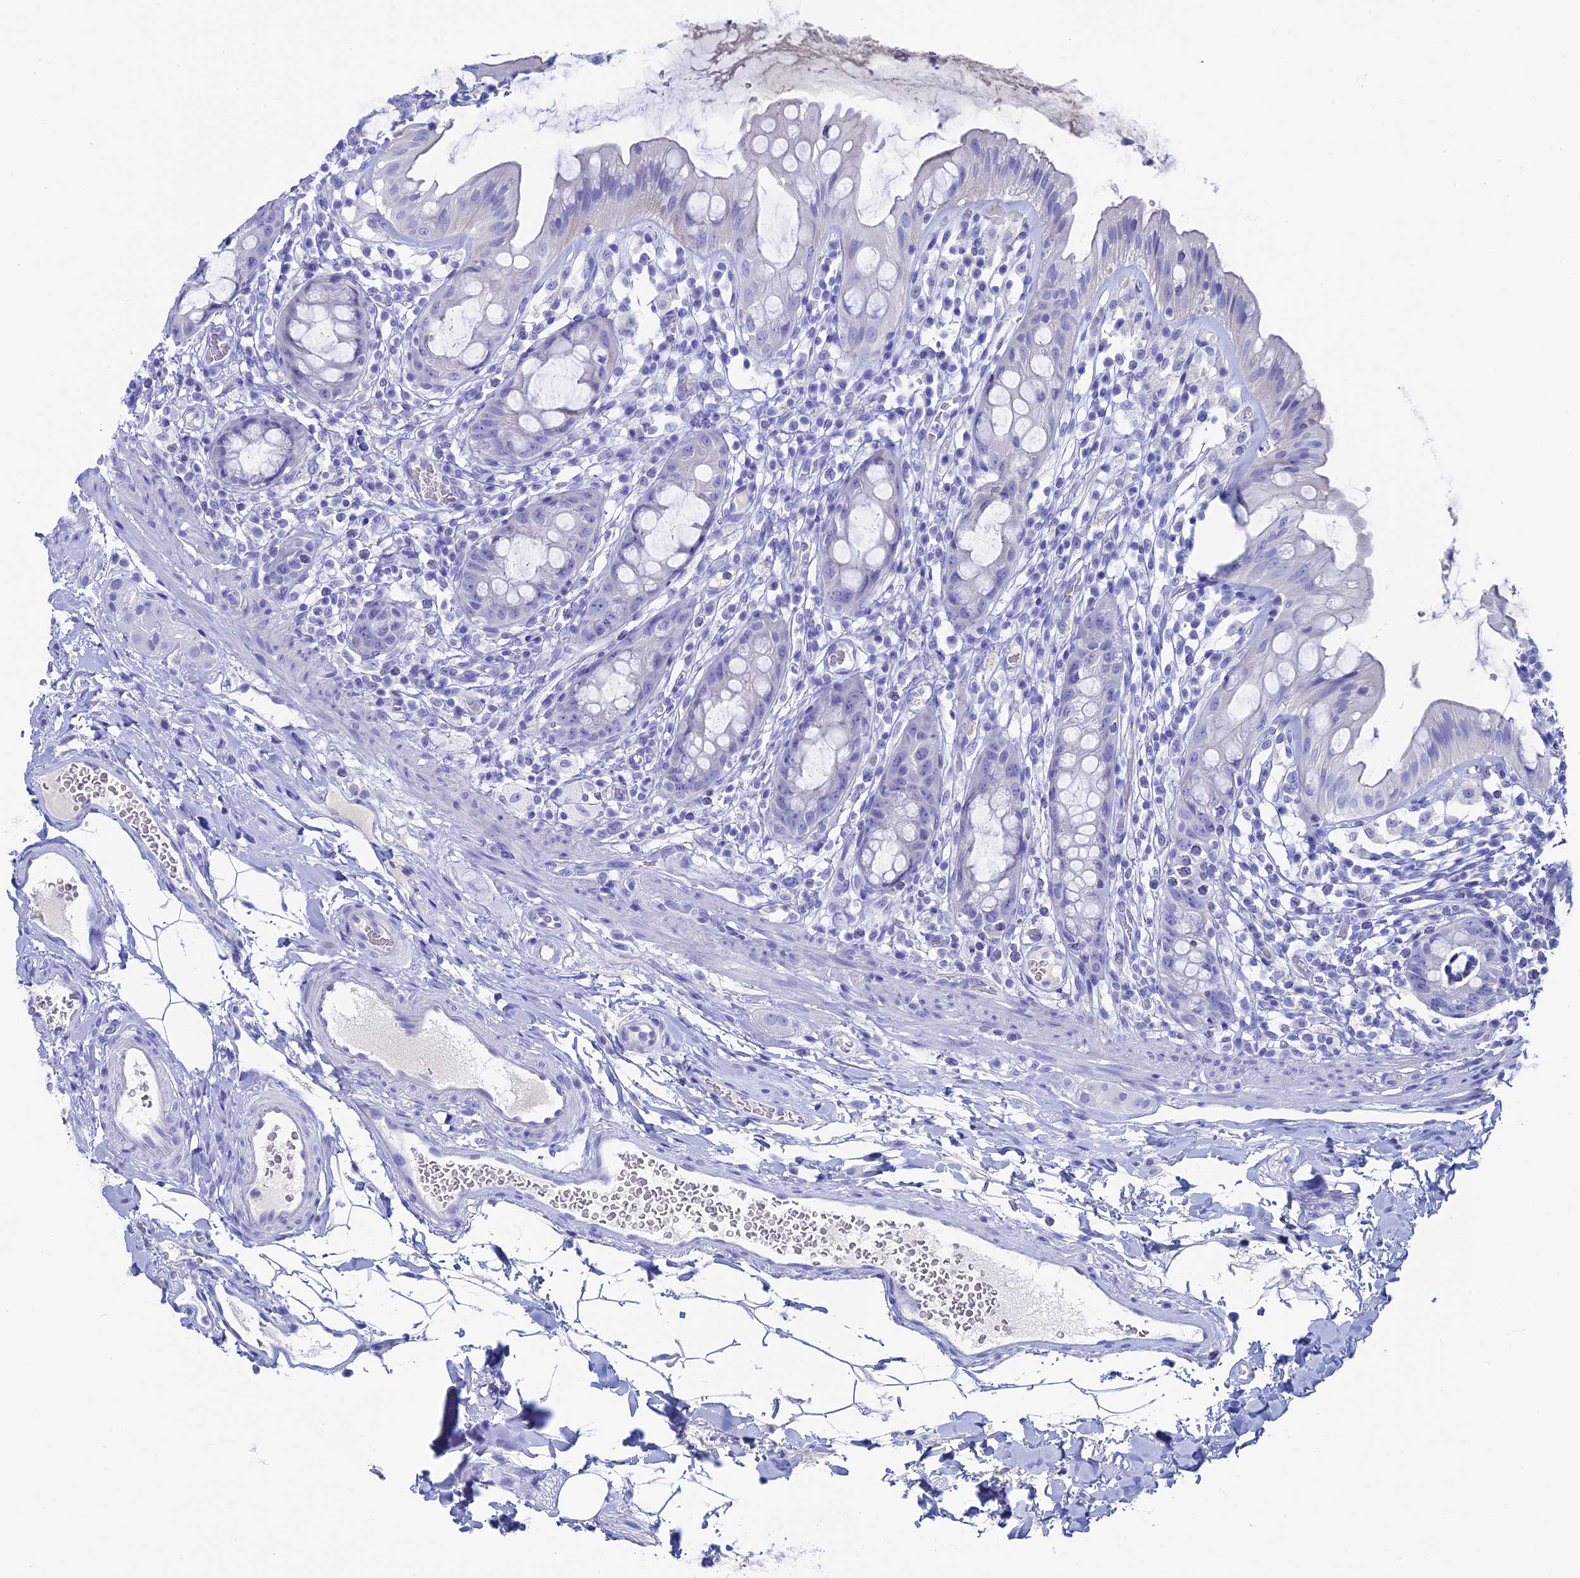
{"staining": {"intensity": "negative", "quantity": "none", "location": "none"}, "tissue": "rectum", "cell_type": "Glandular cells", "image_type": "normal", "snomed": [{"axis": "morphology", "description": "Normal tissue, NOS"}, {"axis": "topography", "description": "Rectum"}], "caption": "An immunohistochemistry image of unremarkable rectum is shown. There is no staining in glandular cells of rectum. (Stains: DAB immunohistochemistry (IHC) with hematoxylin counter stain, Microscopy: brightfield microscopy at high magnification).", "gene": "UNC119", "patient": {"sex": "female", "age": 57}}